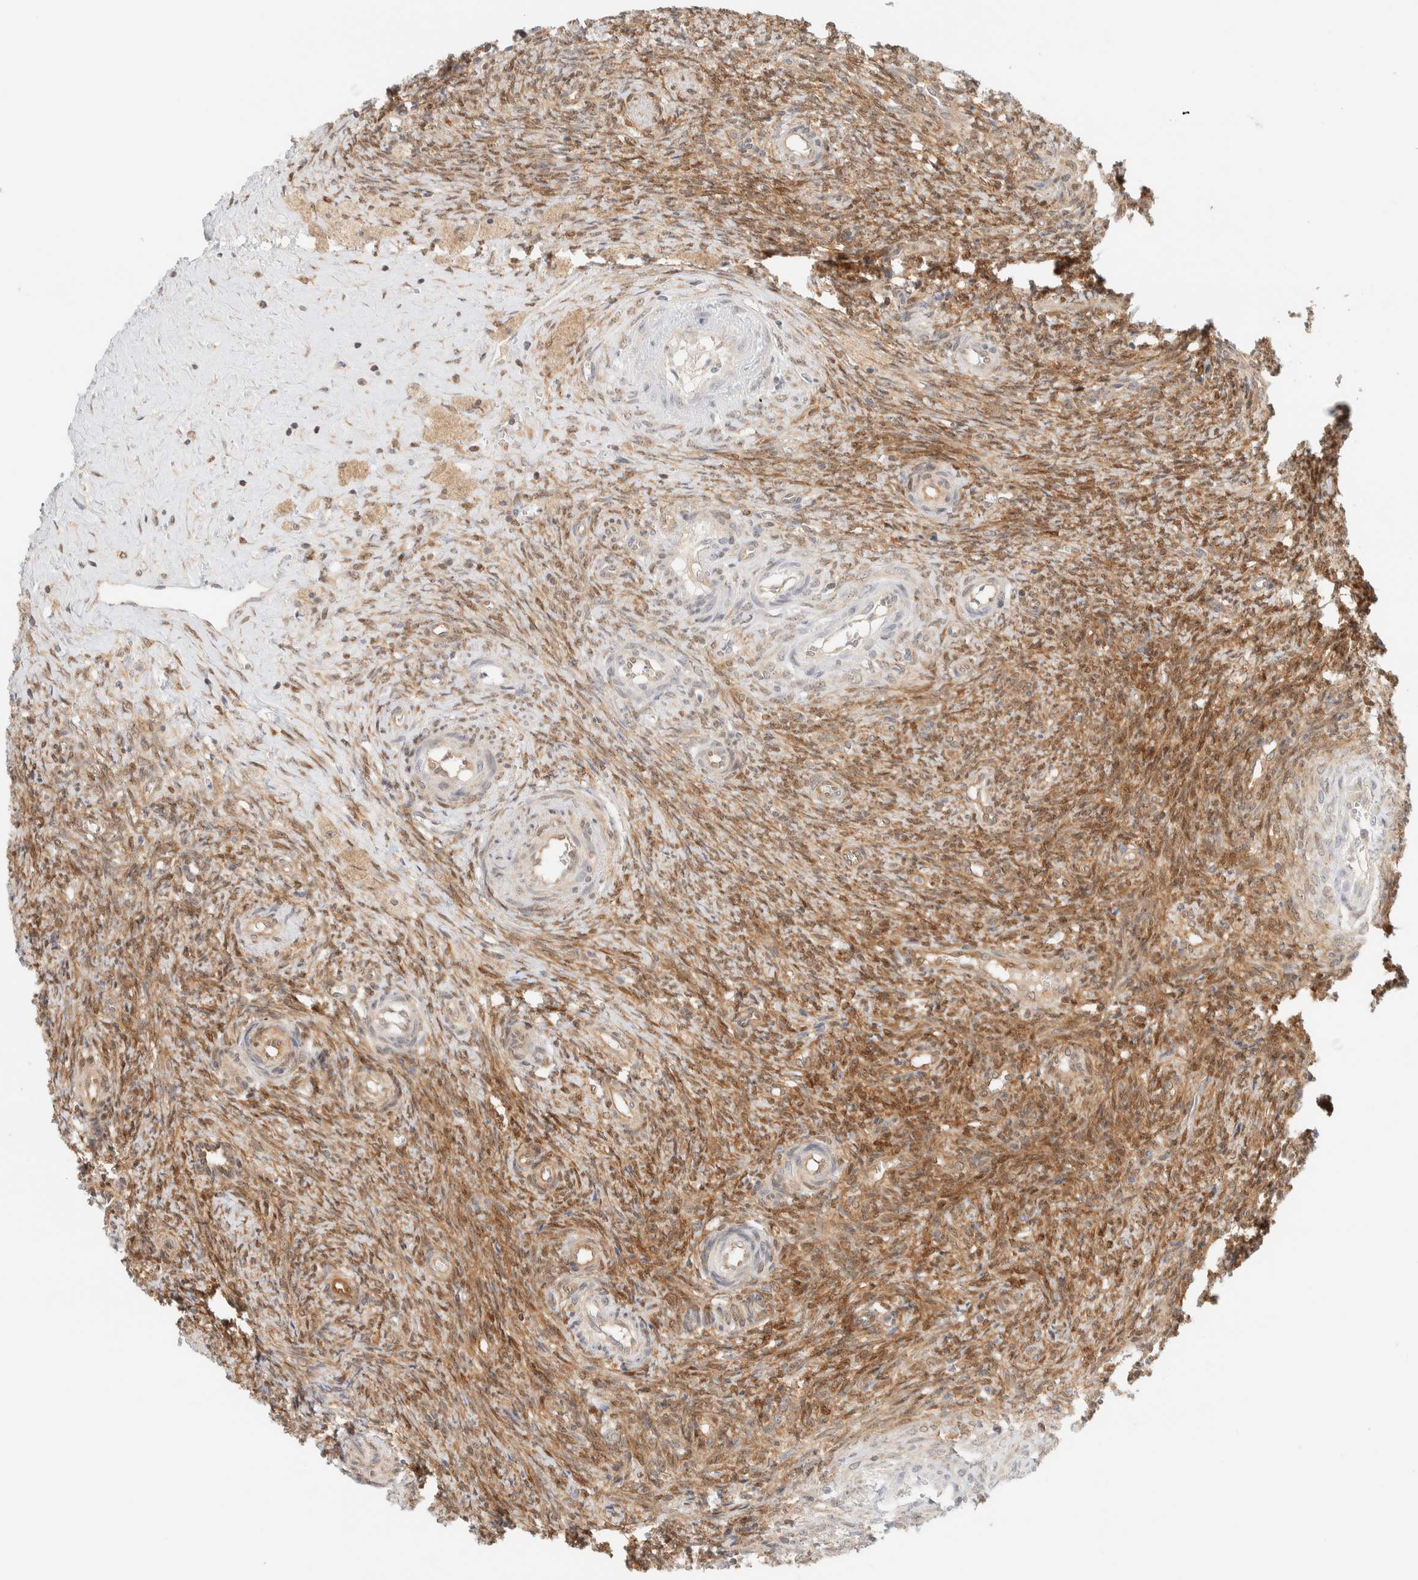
{"staining": {"intensity": "moderate", "quantity": "25%-75%", "location": "cytoplasmic/membranous"}, "tissue": "ovary", "cell_type": "Follicle cells", "image_type": "normal", "snomed": [{"axis": "morphology", "description": "Normal tissue, NOS"}, {"axis": "topography", "description": "Ovary"}], "caption": "Immunohistochemistry (DAB (3,3'-diaminobenzidine)) staining of normal ovary shows moderate cytoplasmic/membranous protein positivity in approximately 25%-75% of follicle cells.", "gene": "PCYT2", "patient": {"sex": "female", "age": 41}}